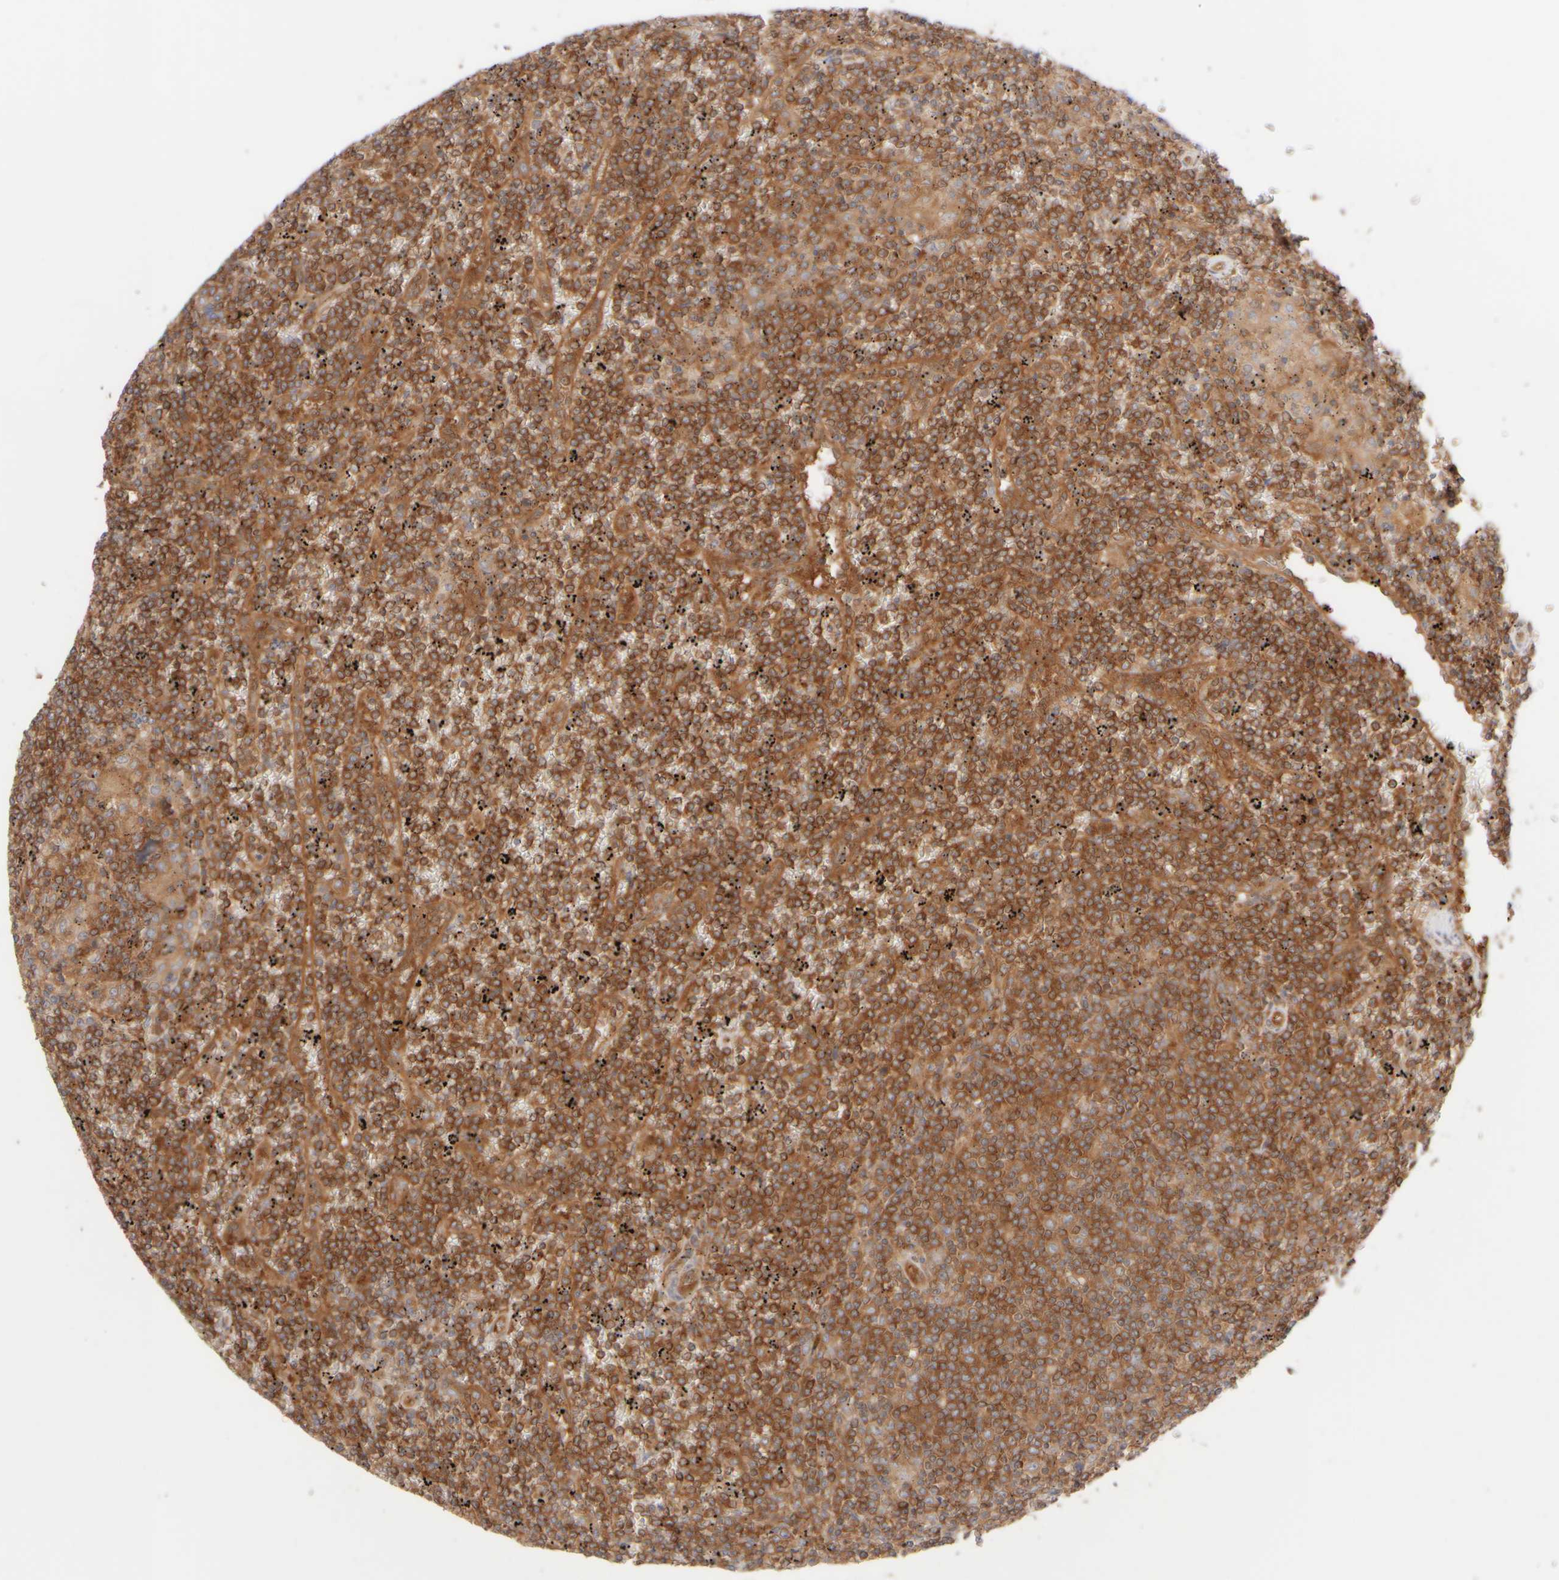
{"staining": {"intensity": "moderate", "quantity": ">75%", "location": "cytoplasmic/membranous"}, "tissue": "lymphoma", "cell_type": "Tumor cells", "image_type": "cancer", "snomed": [{"axis": "morphology", "description": "Malignant lymphoma, non-Hodgkin's type, Low grade"}, {"axis": "topography", "description": "Spleen"}], "caption": "High-power microscopy captured an IHC histopathology image of lymphoma, revealing moderate cytoplasmic/membranous positivity in approximately >75% of tumor cells. Nuclei are stained in blue.", "gene": "RABEP1", "patient": {"sex": "female", "age": 19}}